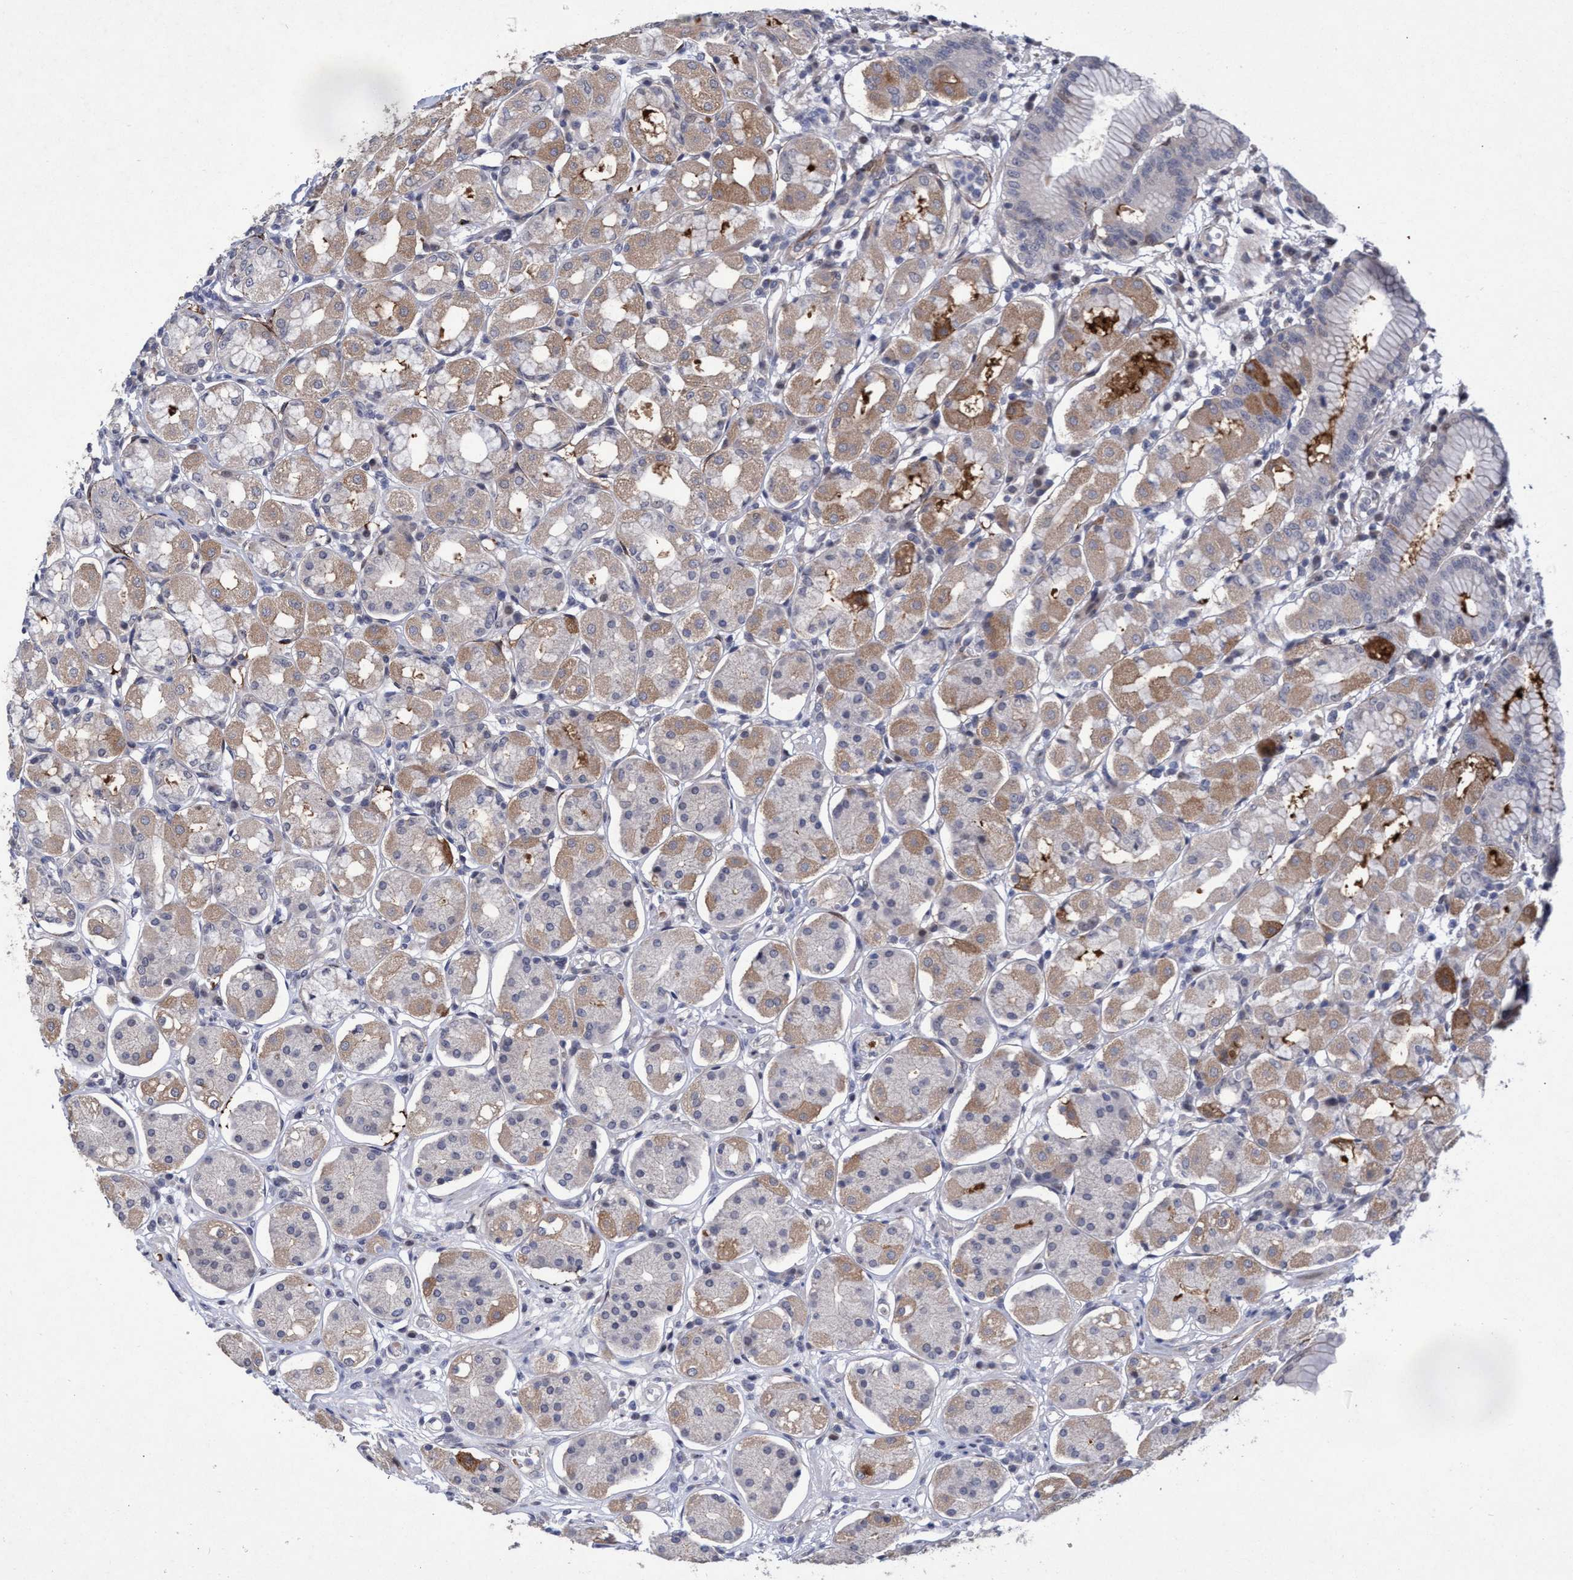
{"staining": {"intensity": "moderate", "quantity": "<25%", "location": "cytoplasmic/membranous"}, "tissue": "stomach", "cell_type": "Glandular cells", "image_type": "normal", "snomed": [{"axis": "morphology", "description": "Normal tissue, NOS"}, {"axis": "topography", "description": "Stomach"}, {"axis": "topography", "description": "Stomach, lower"}], "caption": "IHC photomicrograph of unremarkable stomach: human stomach stained using IHC reveals low levels of moderate protein expression localized specifically in the cytoplasmic/membranous of glandular cells, appearing as a cytoplasmic/membranous brown color.", "gene": "ZNF750", "patient": {"sex": "female", "age": 56}}